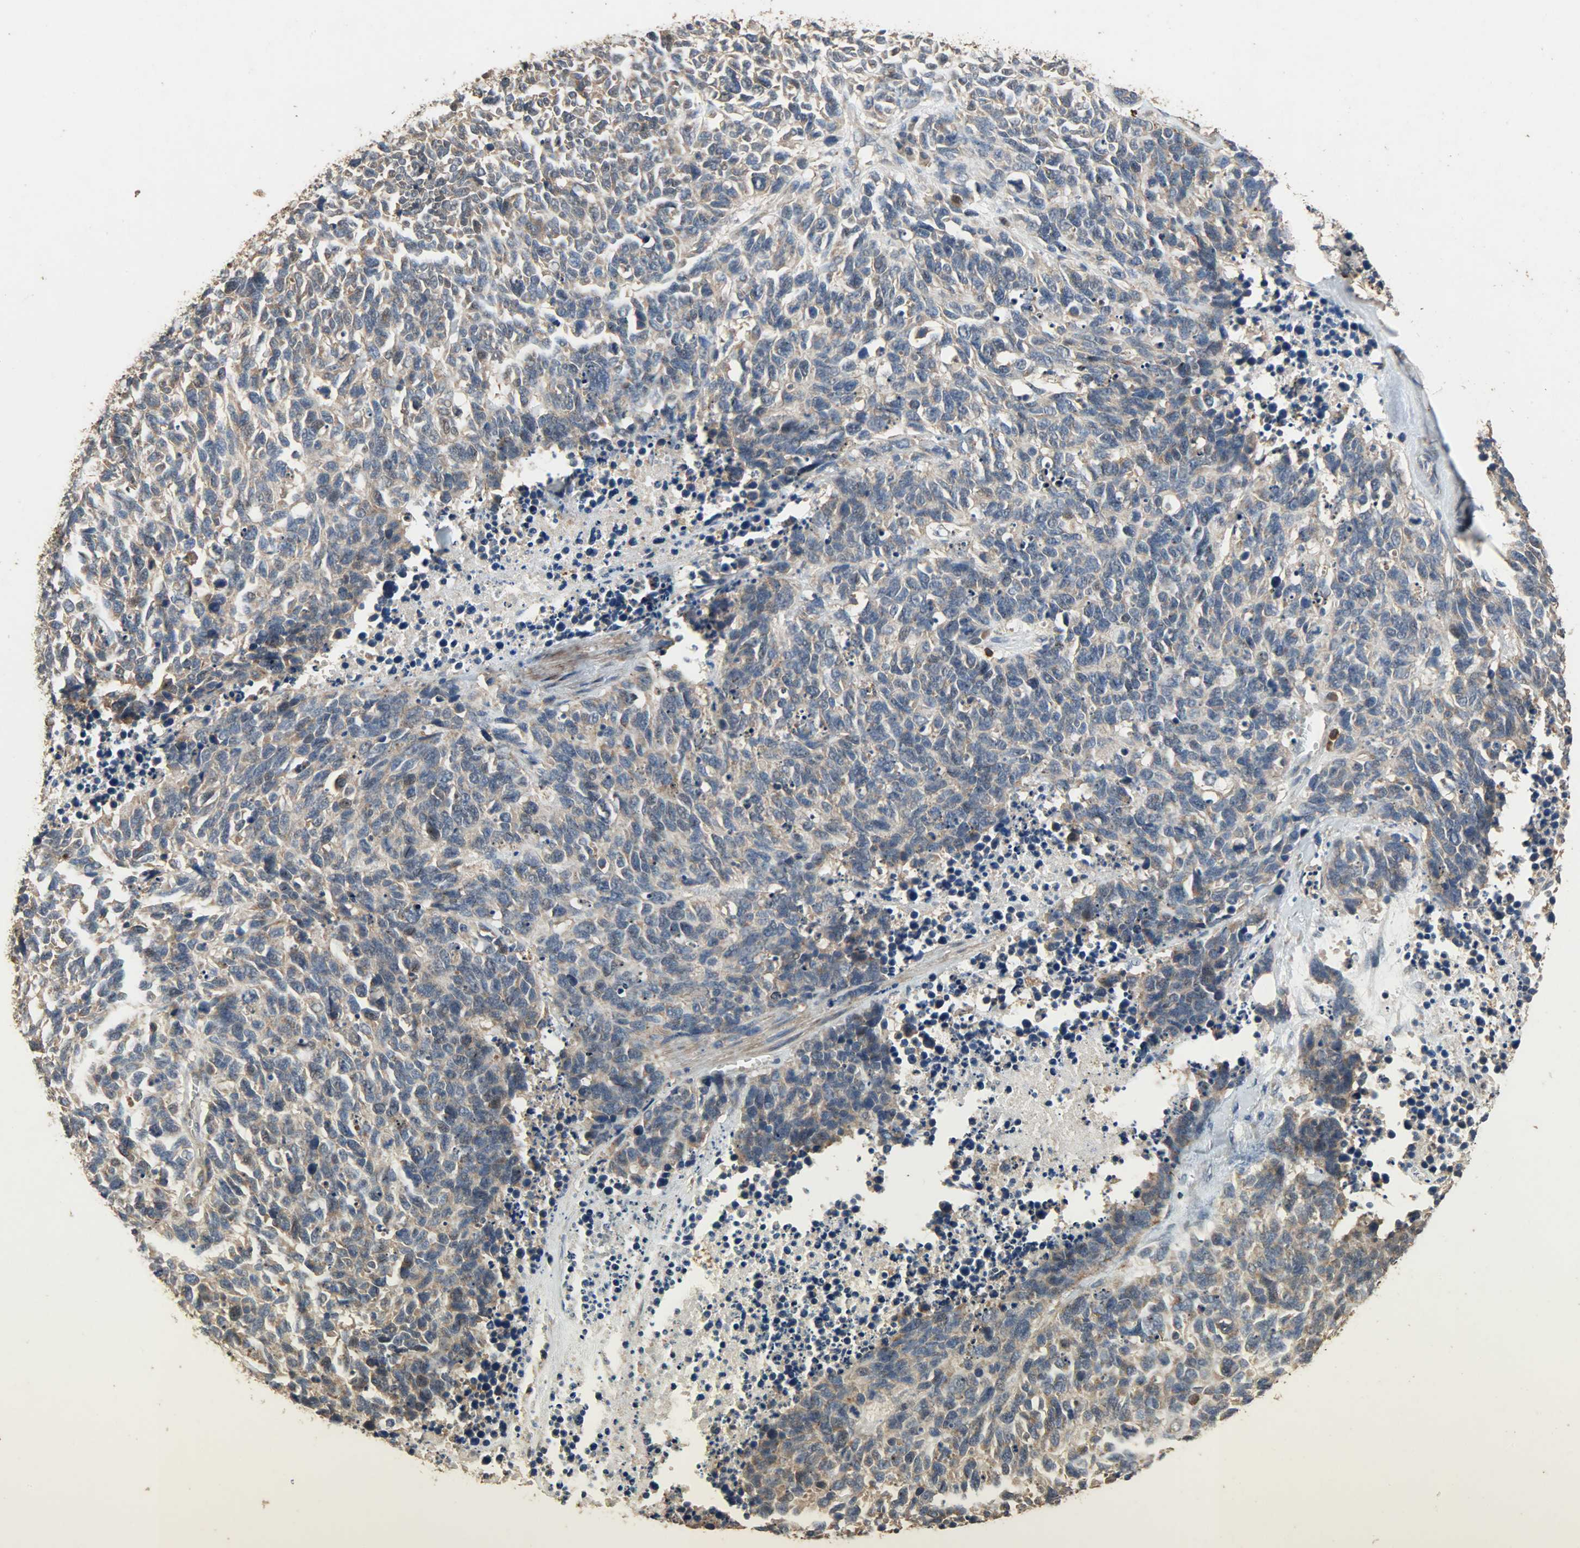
{"staining": {"intensity": "moderate", "quantity": ">75%", "location": "cytoplasmic/membranous"}, "tissue": "lung cancer", "cell_type": "Tumor cells", "image_type": "cancer", "snomed": [{"axis": "morphology", "description": "Neoplasm, malignant, NOS"}, {"axis": "topography", "description": "Lung"}], "caption": "Immunohistochemistry (IHC) histopathology image of neoplastic tissue: lung cancer stained using immunohistochemistry exhibits medium levels of moderate protein expression localized specifically in the cytoplasmic/membranous of tumor cells, appearing as a cytoplasmic/membranous brown color.", "gene": "CDKN2C", "patient": {"sex": "female", "age": 58}}